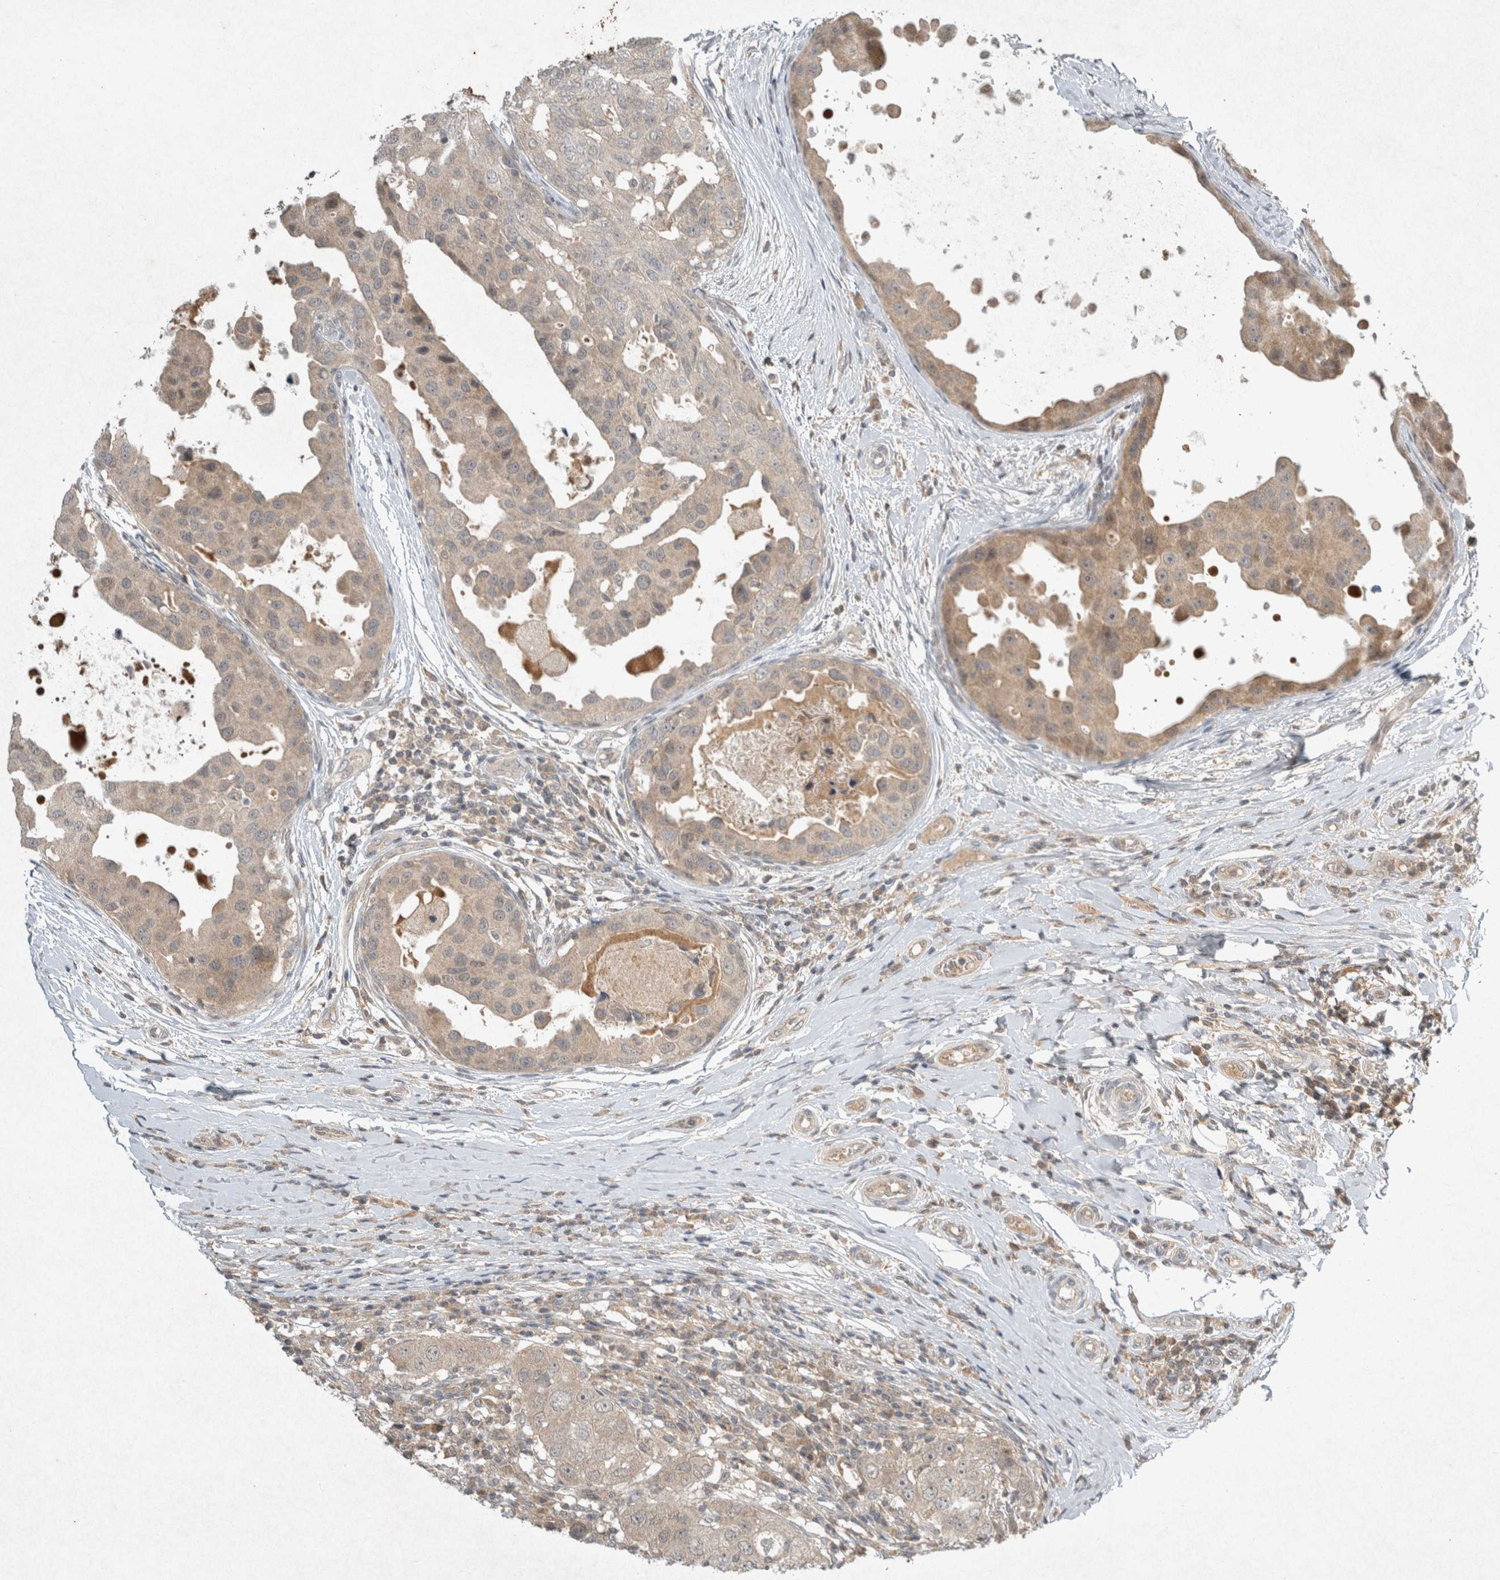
{"staining": {"intensity": "weak", "quantity": "25%-75%", "location": "cytoplasmic/membranous"}, "tissue": "breast cancer", "cell_type": "Tumor cells", "image_type": "cancer", "snomed": [{"axis": "morphology", "description": "Duct carcinoma"}, {"axis": "topography", "description": "Breast"}], "caption": "Human breast invasive ductal carcinoma stained for a protein (brown) shows weak cytoplasmic/membranous positive staining in about 25%-75% of tumor cells.", "gene": "LOXL2", "patient": {"sex": "female", "age": 27}}